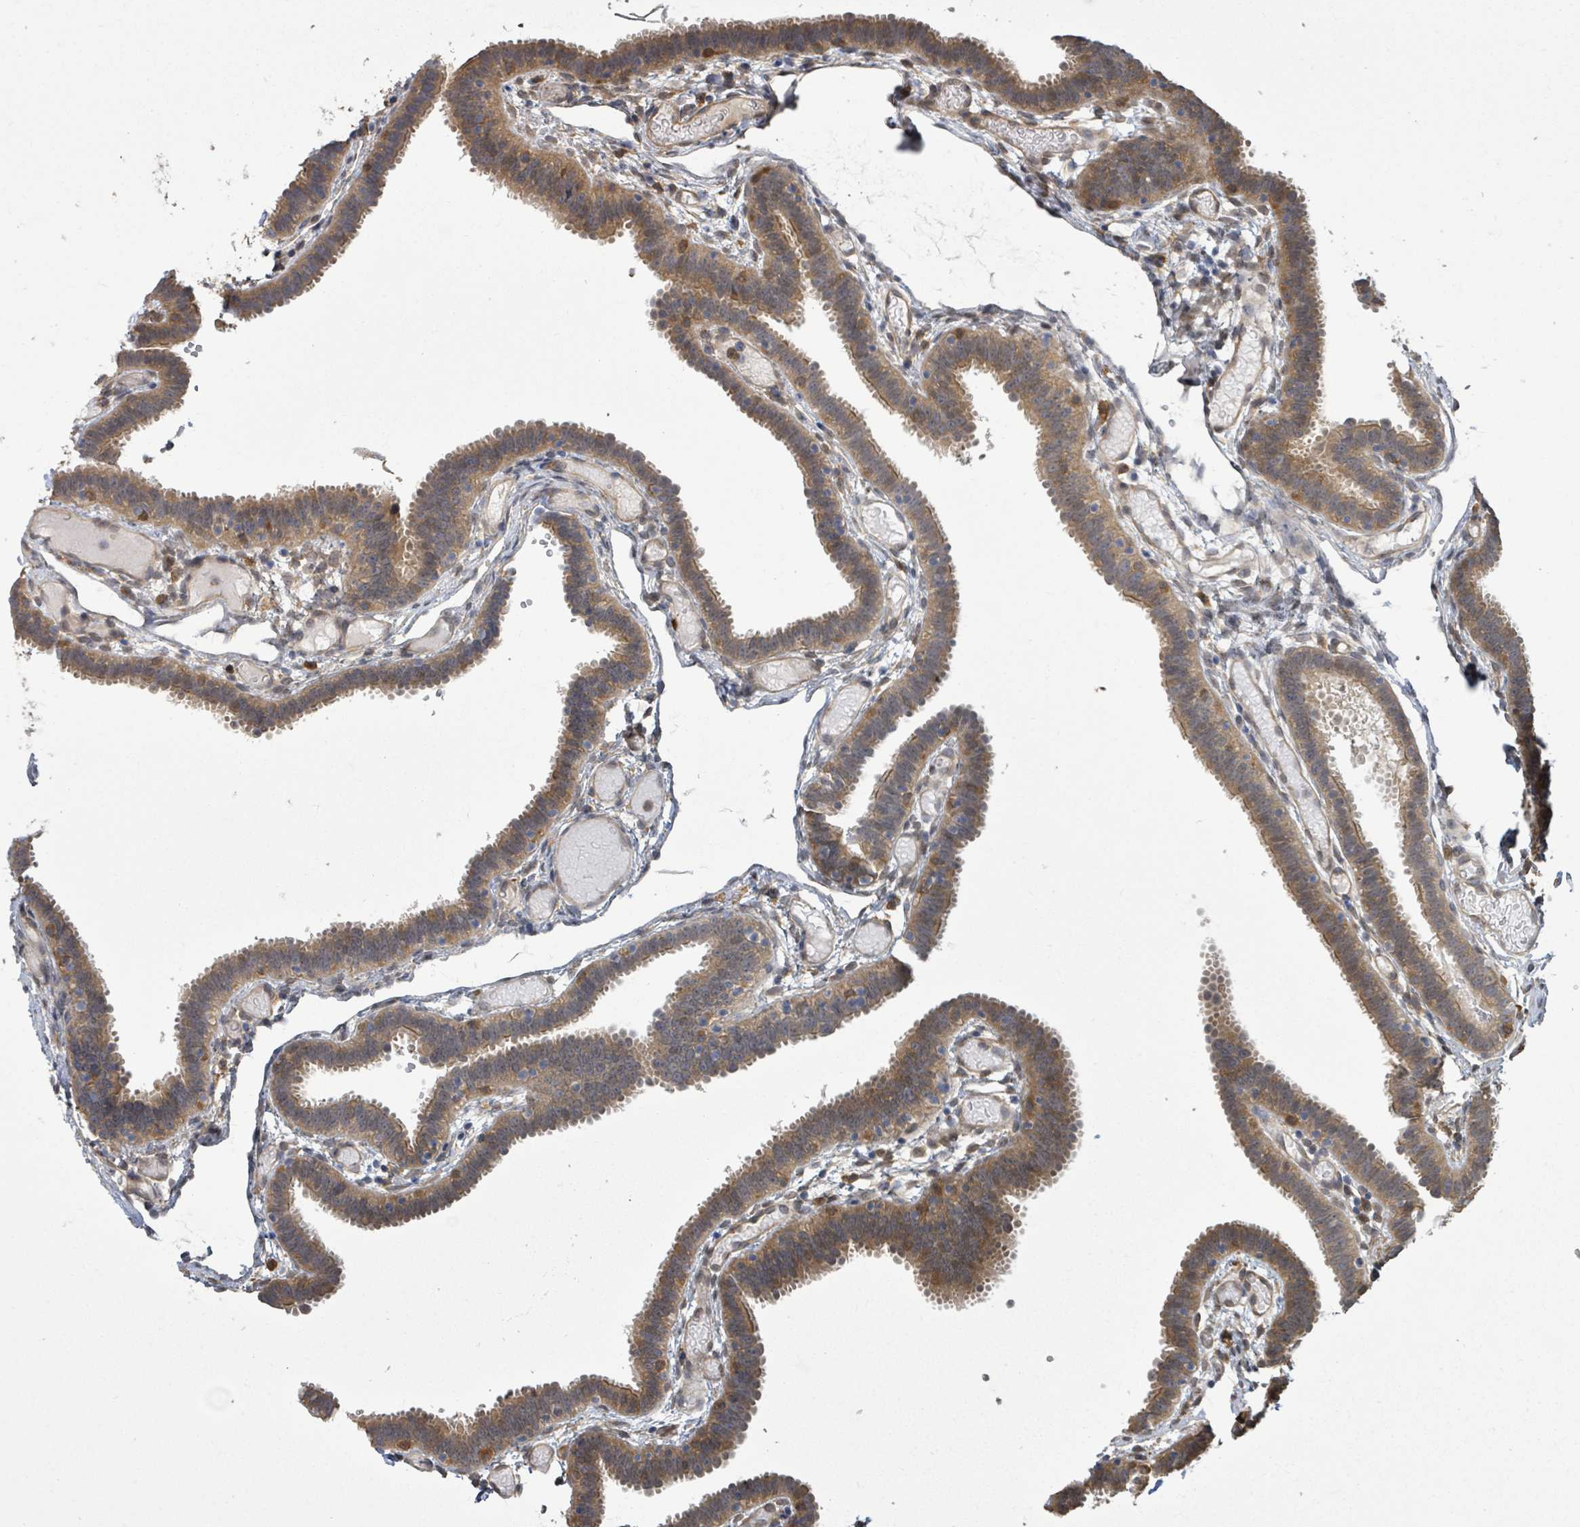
{"staining": {"intensity": "moderate", "quantity": ">75%", "location": "cytoplasmic/membranous"}, "tissue": "fallopian tube", "cell_type": "Glandular cells", "image_type": "normal", "snomed": [{"axis": "morphology", "description": "Normal tissue, NOS"}, {"axis": "topography", "description": "Fallopian tube"}], "caption": "Immunohistochemistry (DAB (3,3'-diaminobenzidine)) staining of benign fallopian tube exhibits moderate cytoplasmic/membranous protein staining in approximately >75% of glandular cells.", "gene": "ARPIN", "patient": {"sex": "female", "age": 37}}